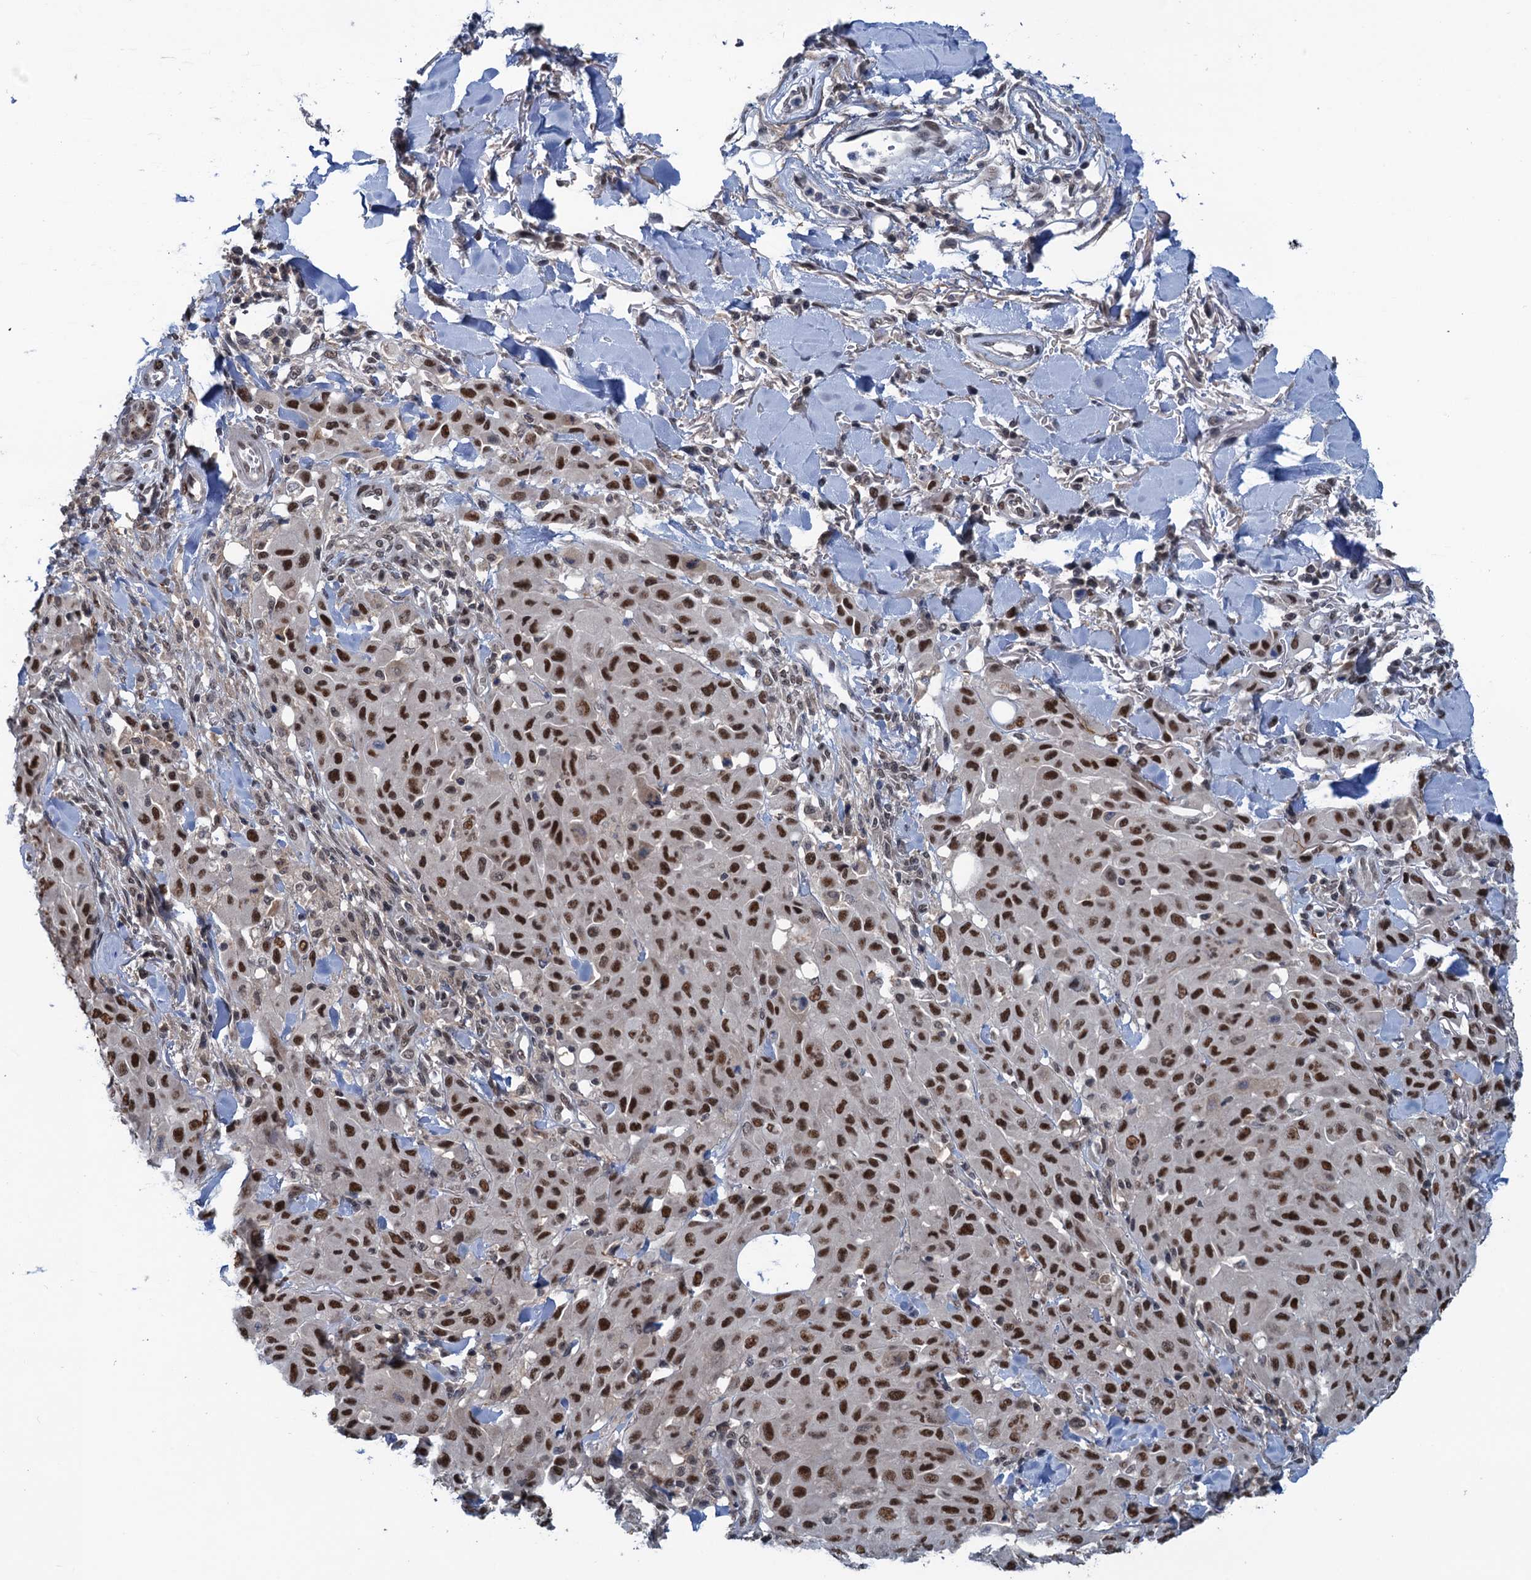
{"staining": {"intensity": "strong", "quantity": ">75%", "location": "nuclear"}, "tissue": "melanoma", "cell_type": "Tumor cells", "image_type": "cancer", "snomed": [{"axis": "morphology", "description": "Malignant melanoma, Metastatic site"}, {"axis": "topography", "description": "Skin"}], "caption": "Melanoma stained for a protein exhibits strong nuclear positivity in tumor cells.", "gene": "SAE1", "patient": {"sex": "female", "age": 81}}